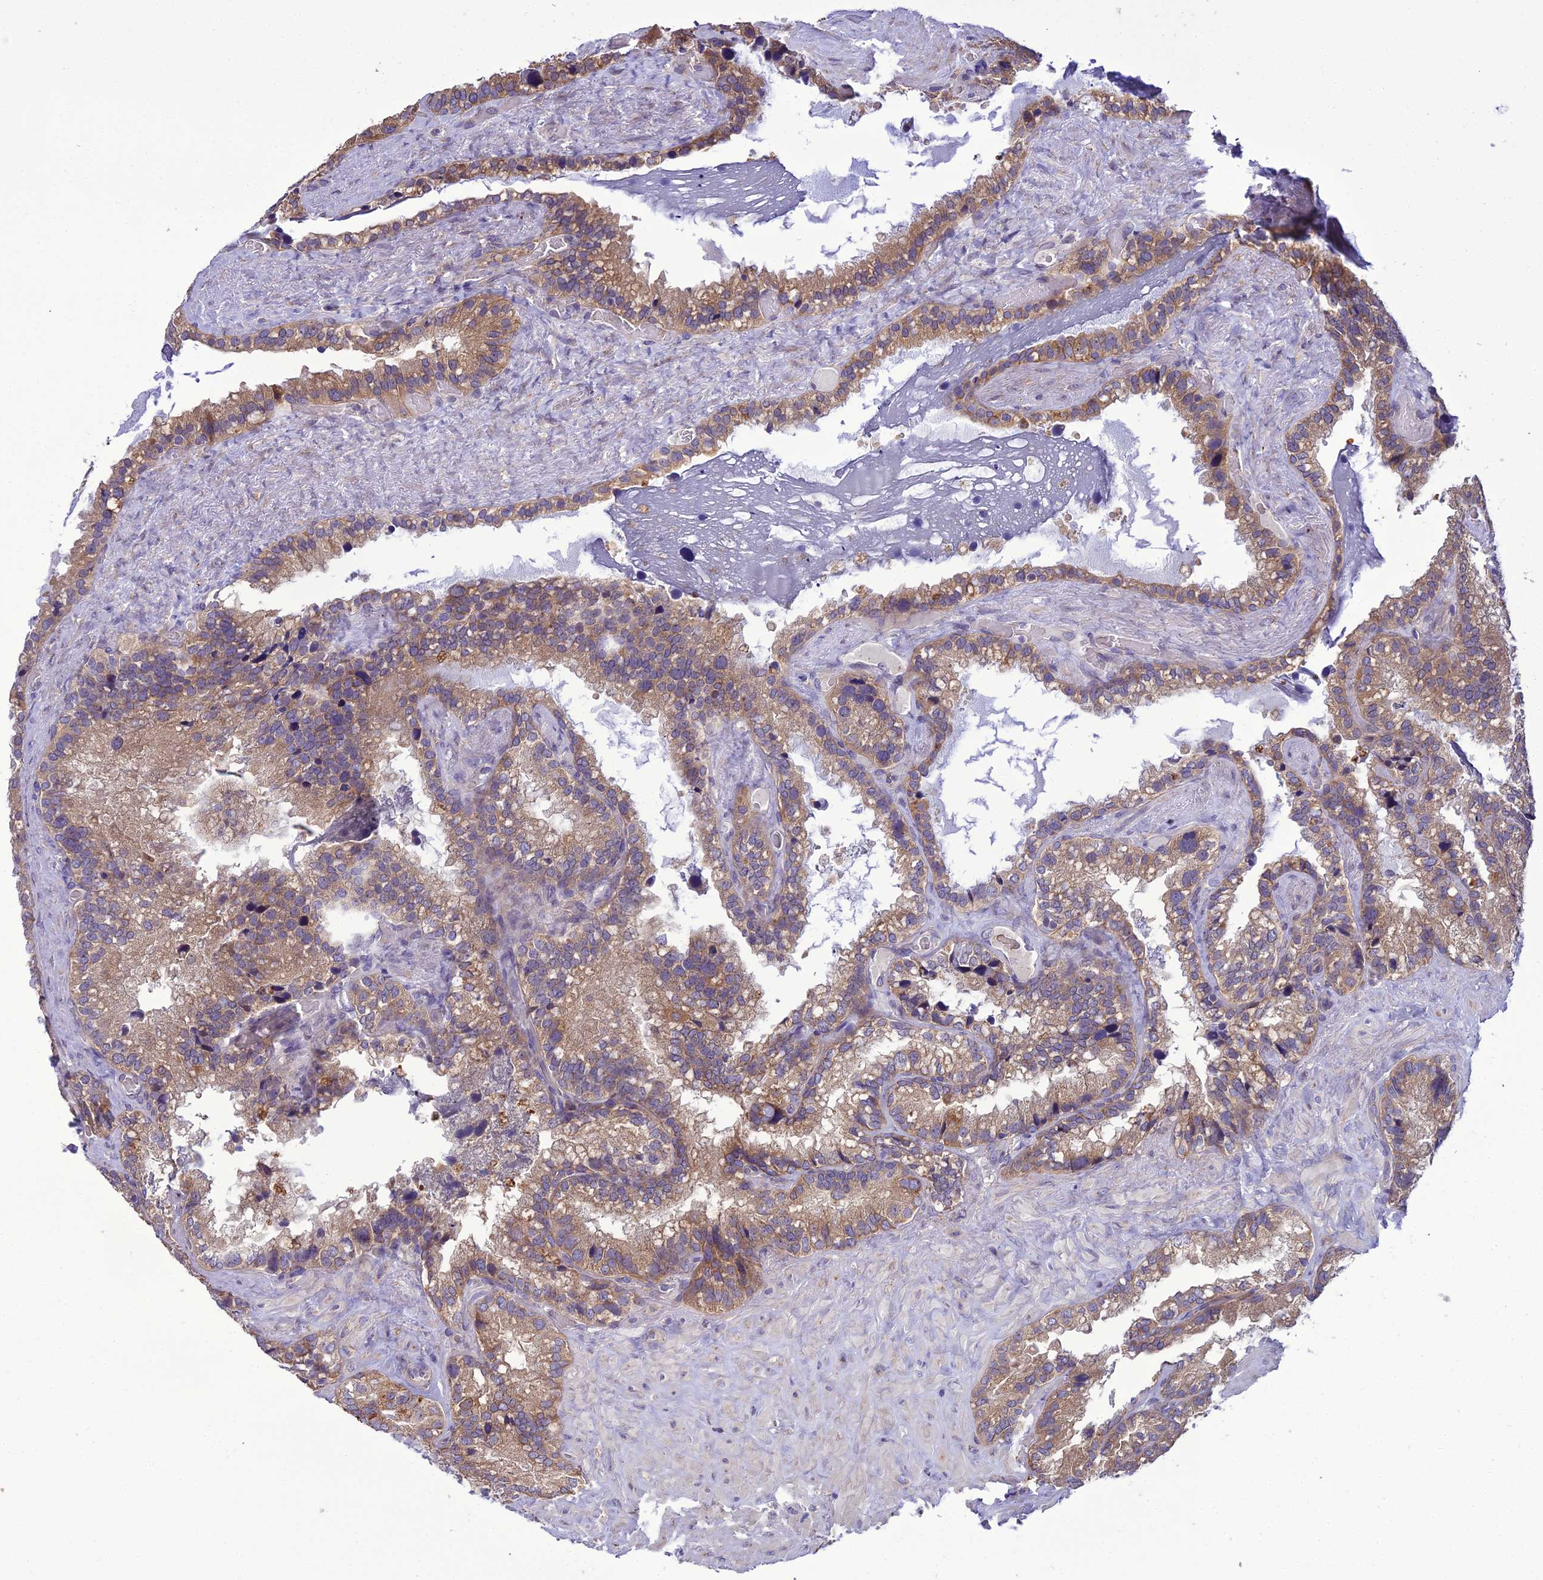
{"staining": {"intensity": "moderate", "quantity": ">75%", "location": "cytoplasmic/membranous"}, "tissue": "seminal vesicle", "cell_type": "Glandular cells", "image_type": "normal", "snomed": [{"axis": "morphology", "description": "Normal tissue, NOS"}, {"axis": "topography", "description": "Prostate"}, {"axis": "topography", "description": "Seminal veicle"}], "caption": "Seminal vesicle stained with DAB IHC displays medium levels of moderate cytoplasmic/membranous expression in about >75% of glandular cells.", "gene": "ENSG00000260272", "patient": {"sex": "male", "age": 68}}